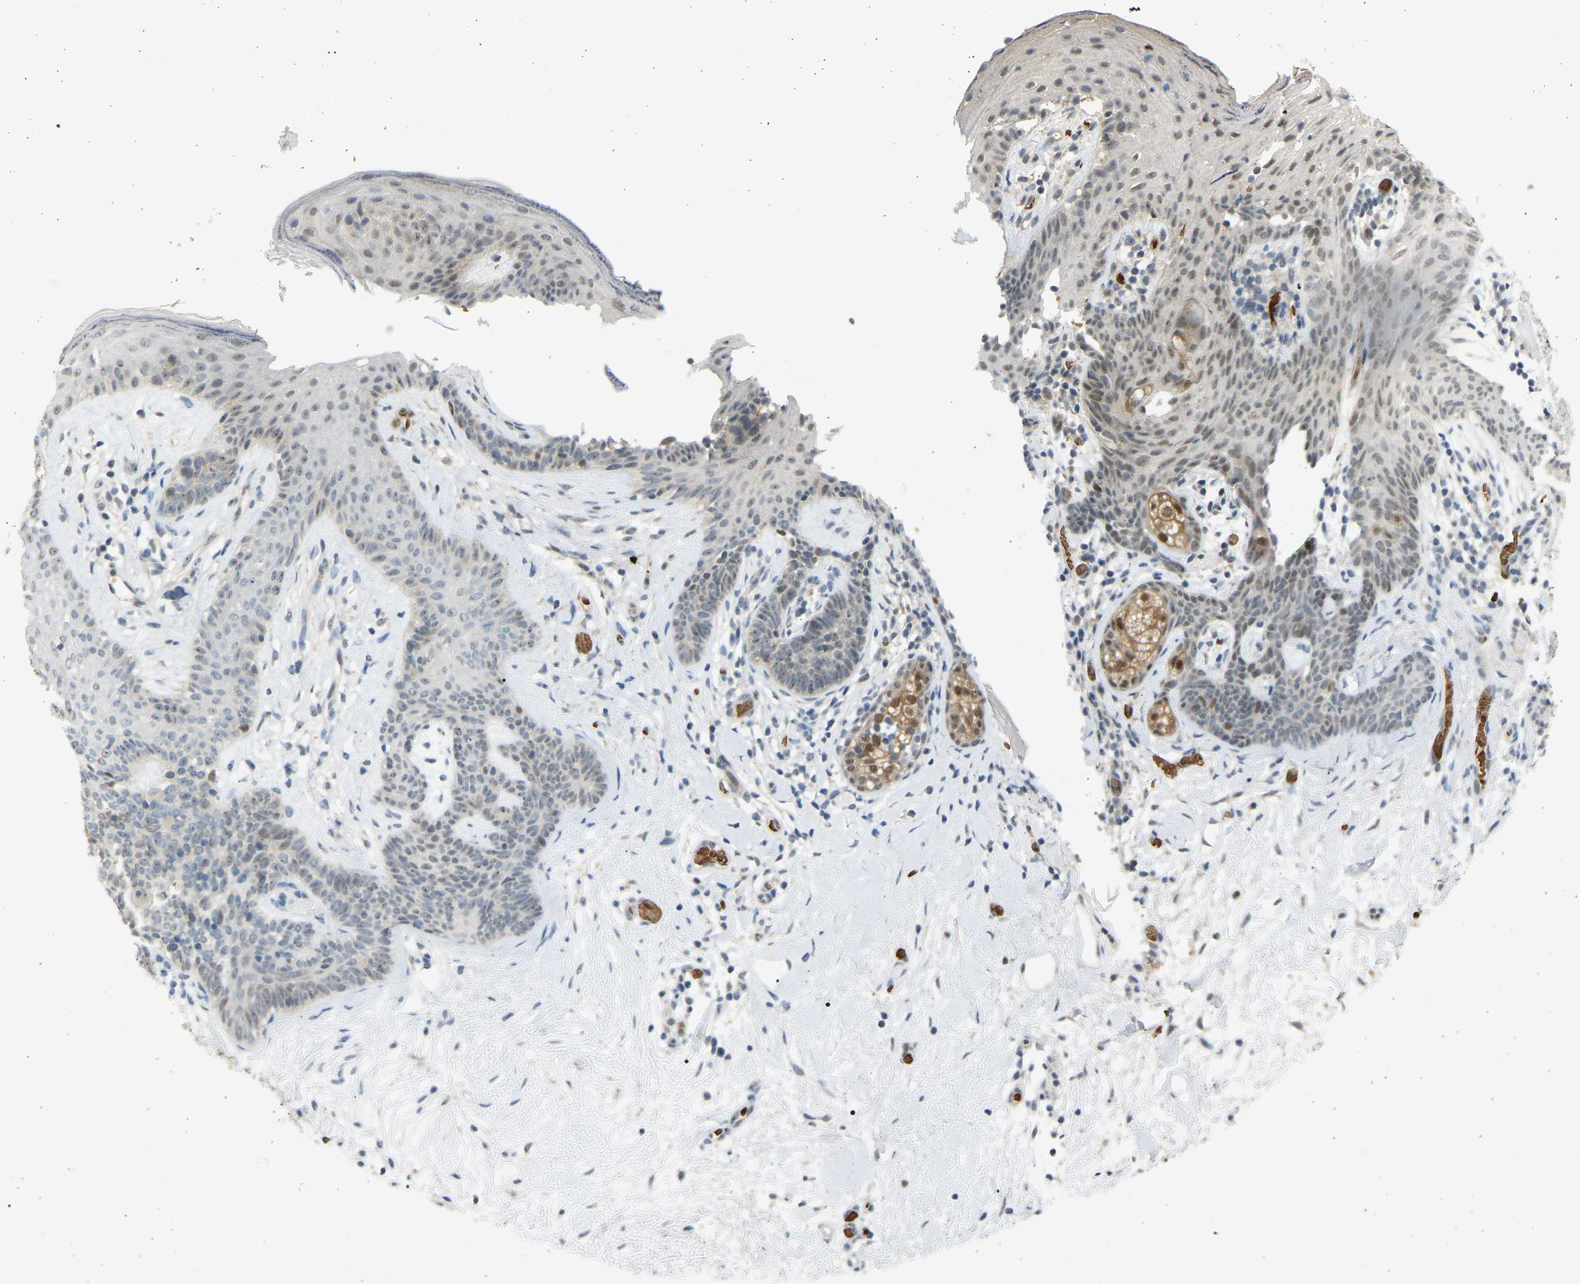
{"staining": {"intensity": "weak", "quantity": ">75%", "location": "nuclear"}, "tissue": "skin cancer", "cell_type": "Tumor cells", "image_type": "cancer", "snomed": [{"axis": "morphology", "description": "Developmental malformation"}, {"axis": "morphology", "description": "Basal cell carcinoma"}, {"axis": "topography", "description": "Skin"}], "caption": "Human skin cancer (basal cell carcinoma) stained with a protein marker exhibits weak staining in tumor cells.", "gene": "BIRC2", "patient": {"sex": "female", "age": 62}}